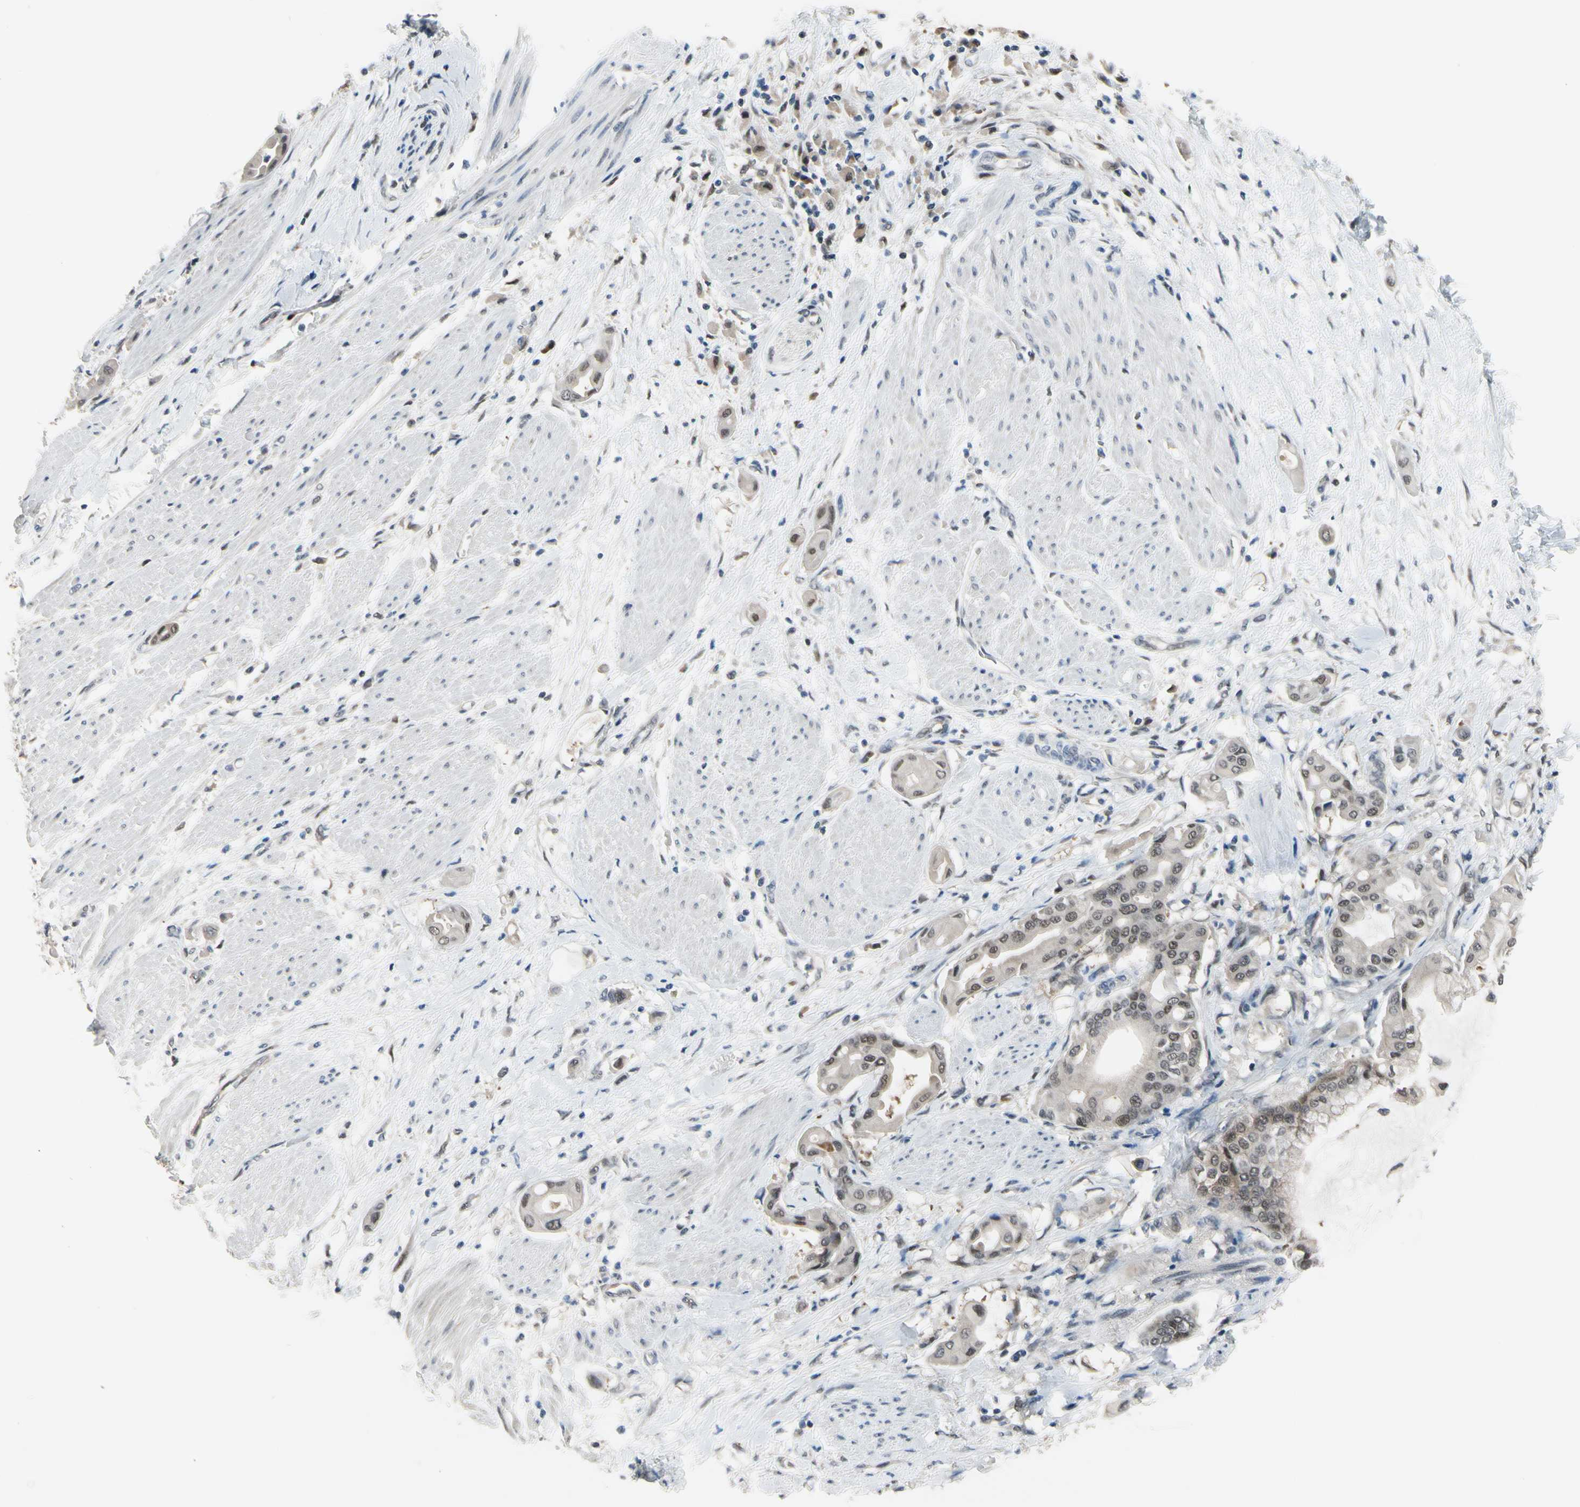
{"staining": {"intensity": "weak", "quantity": ">75%", "location": "cytoplasmic/membranous"}, "tissue": "pancreatic cancer", "cell_type": "Tumor cells", "image_type": "cancer", "snomed": [{"axis": "morphology", "description": "Adenocarcinoma, NOS"}, {"axis": "morphology", "description": "Adenocarcinoma, metastatic, NOS"}, {"axis": "topography", "description": "Lymph node"}, {"axis": "topography", "description": "Pancreas"}, {"axis": "topography", "description": "Duodenum"}], "caption": "Pancreatic cancer (adenocarcinoma) stained with immunohistochemistry (IHC) shows weak cytoplasmic/membranous staining in about >75% of tumor cells.", "gene": "HSPA4", "patient": {"sex": "female", "age": 64}}